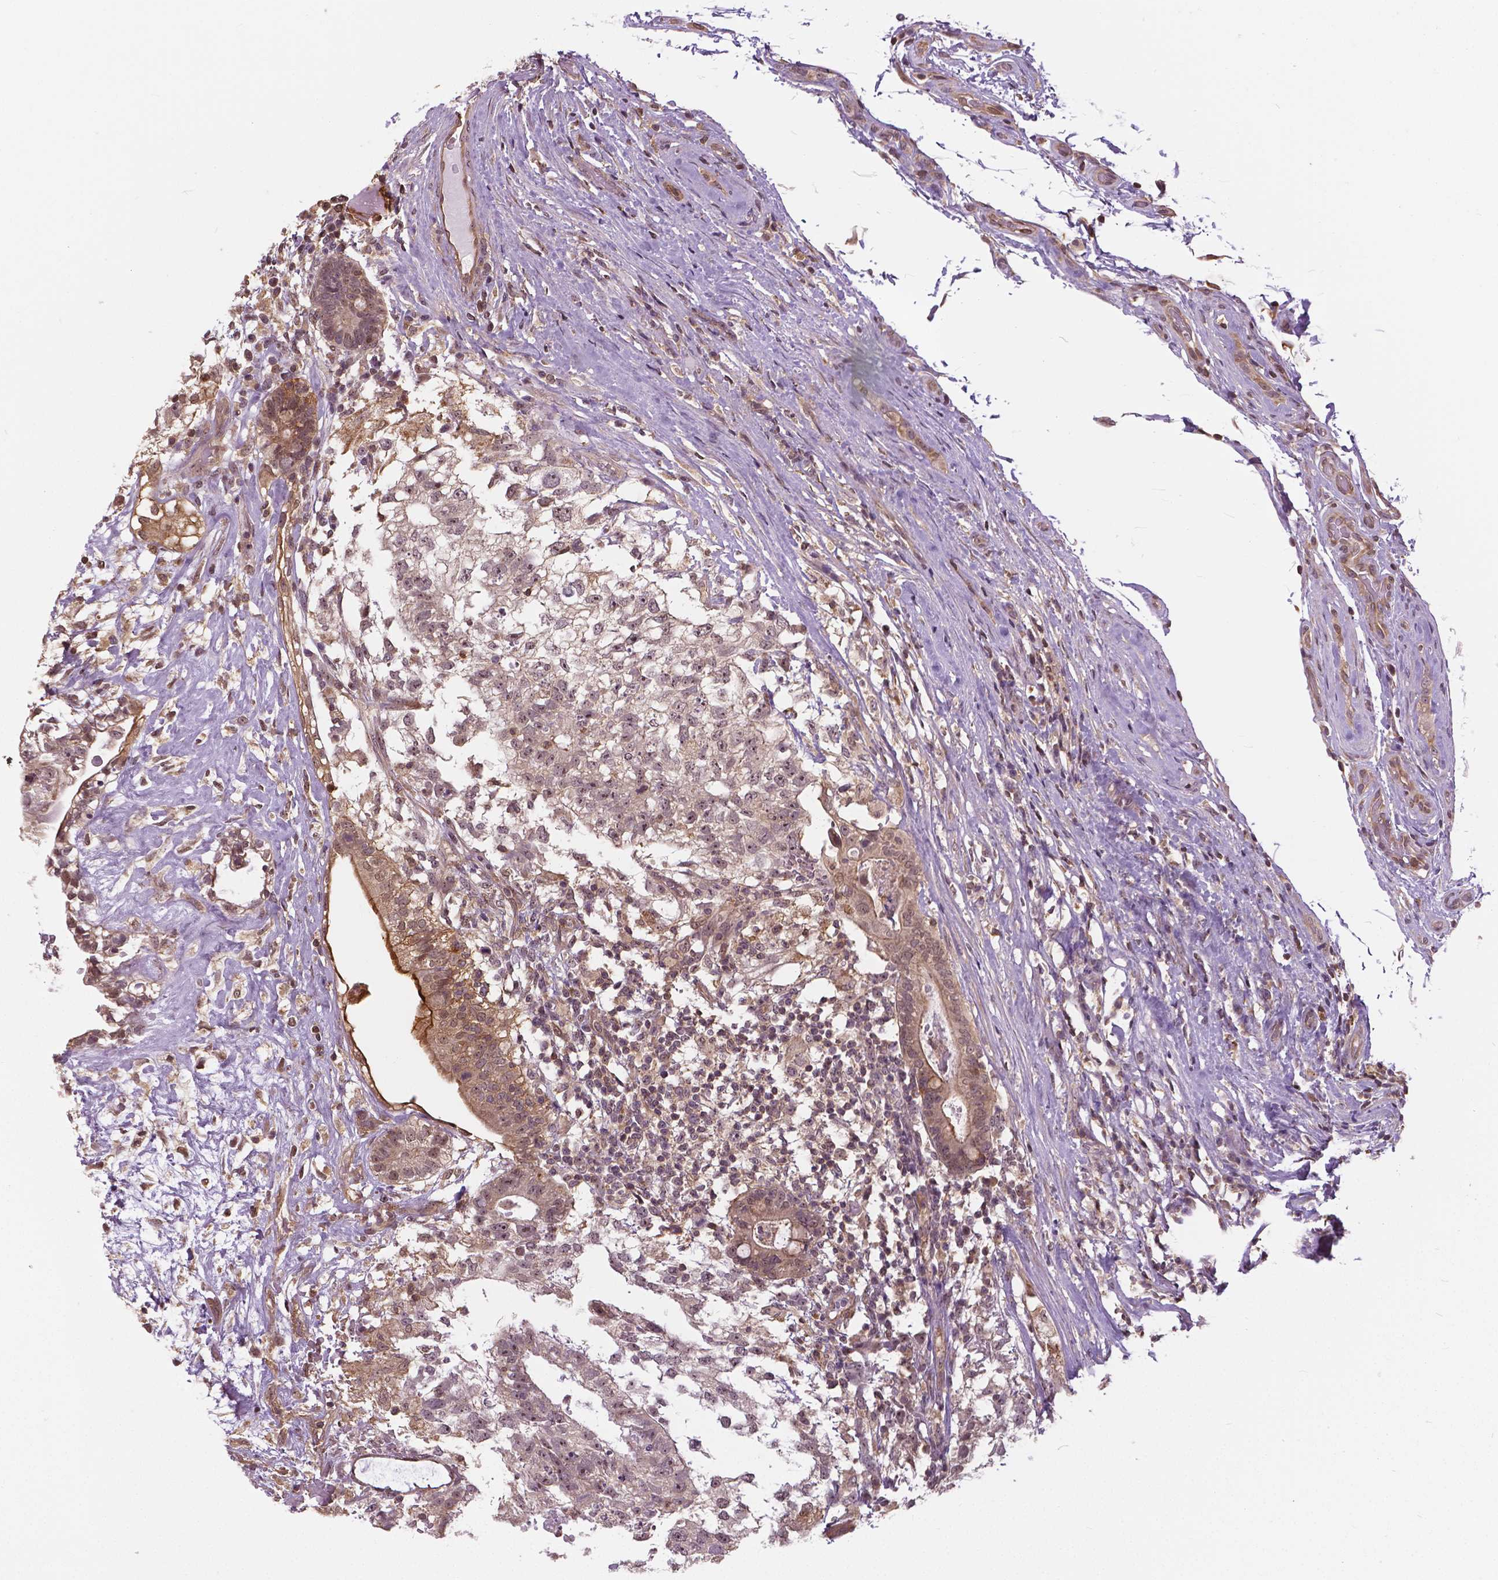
{"staining": {"intensity": "moderate", "quantity": "25%-75%", "location": "cytoplasmic/membranous,nuclear"}, "tissue": "testis cancer", "cell_type": "Tumor cells", "image_type": "cancer", "snomed": [{"axis": "morphology", "description": "Seminoma, NOS"}, {"axis": "morphology", "description": "Carcinoma, Embryonal, NOS"}, {"axis": "topography", "description": "Testis"}], "caption": "There is medium levels of moderate cytoplasmic/membranous and nuclear expression in tumor cells of testis seminoma, as demonstrated by immunohistochemical staining (brown color).", "gene": "ANXA13", "patient": {"sex": "male", "age": 41}}